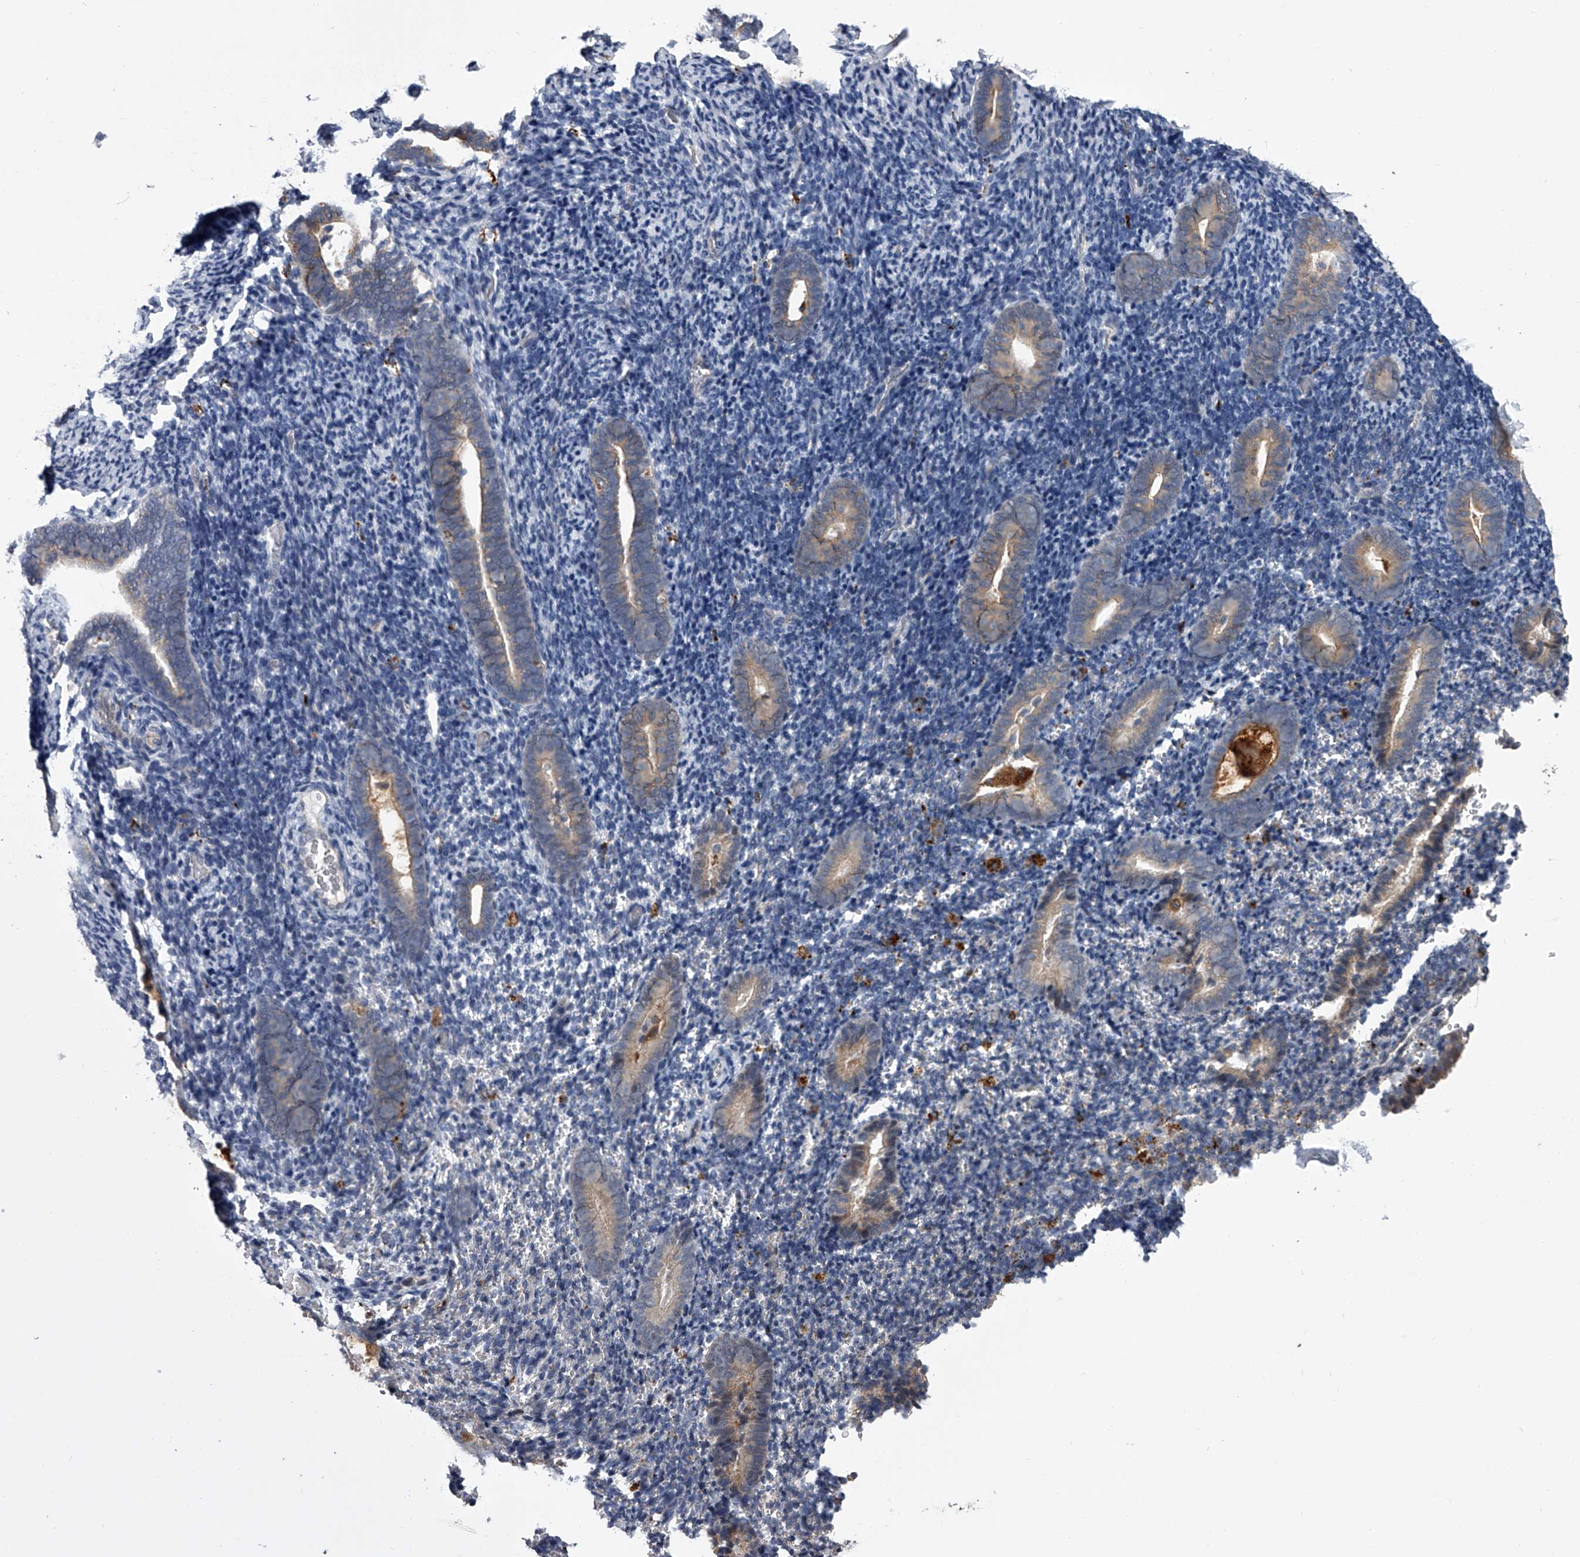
{"staining": {"intensity": "negative", "quantity": "none", "location": "none"}, "tissue": "endometrium", "cell_type": "Cells in endometrial stroma", "image_type": "normal", "snomed": [{"axis": "morphology", "description": "Normal tissue, NOS"}, {"axis": "topography", "description": "Endometrium"}], "caption": "Unremarkable endometrium was stained to show a protein in brown. There is no significant staining in cells in endometrial stroma. Brightfield microscopy of IHC stained with DAB (3,3'-diaminobenzidine) (brown) and hematoxylin (blue), captured at high magnification.", "gene": "TRIM8", "patient": {"sex": "female", "age": 51}}